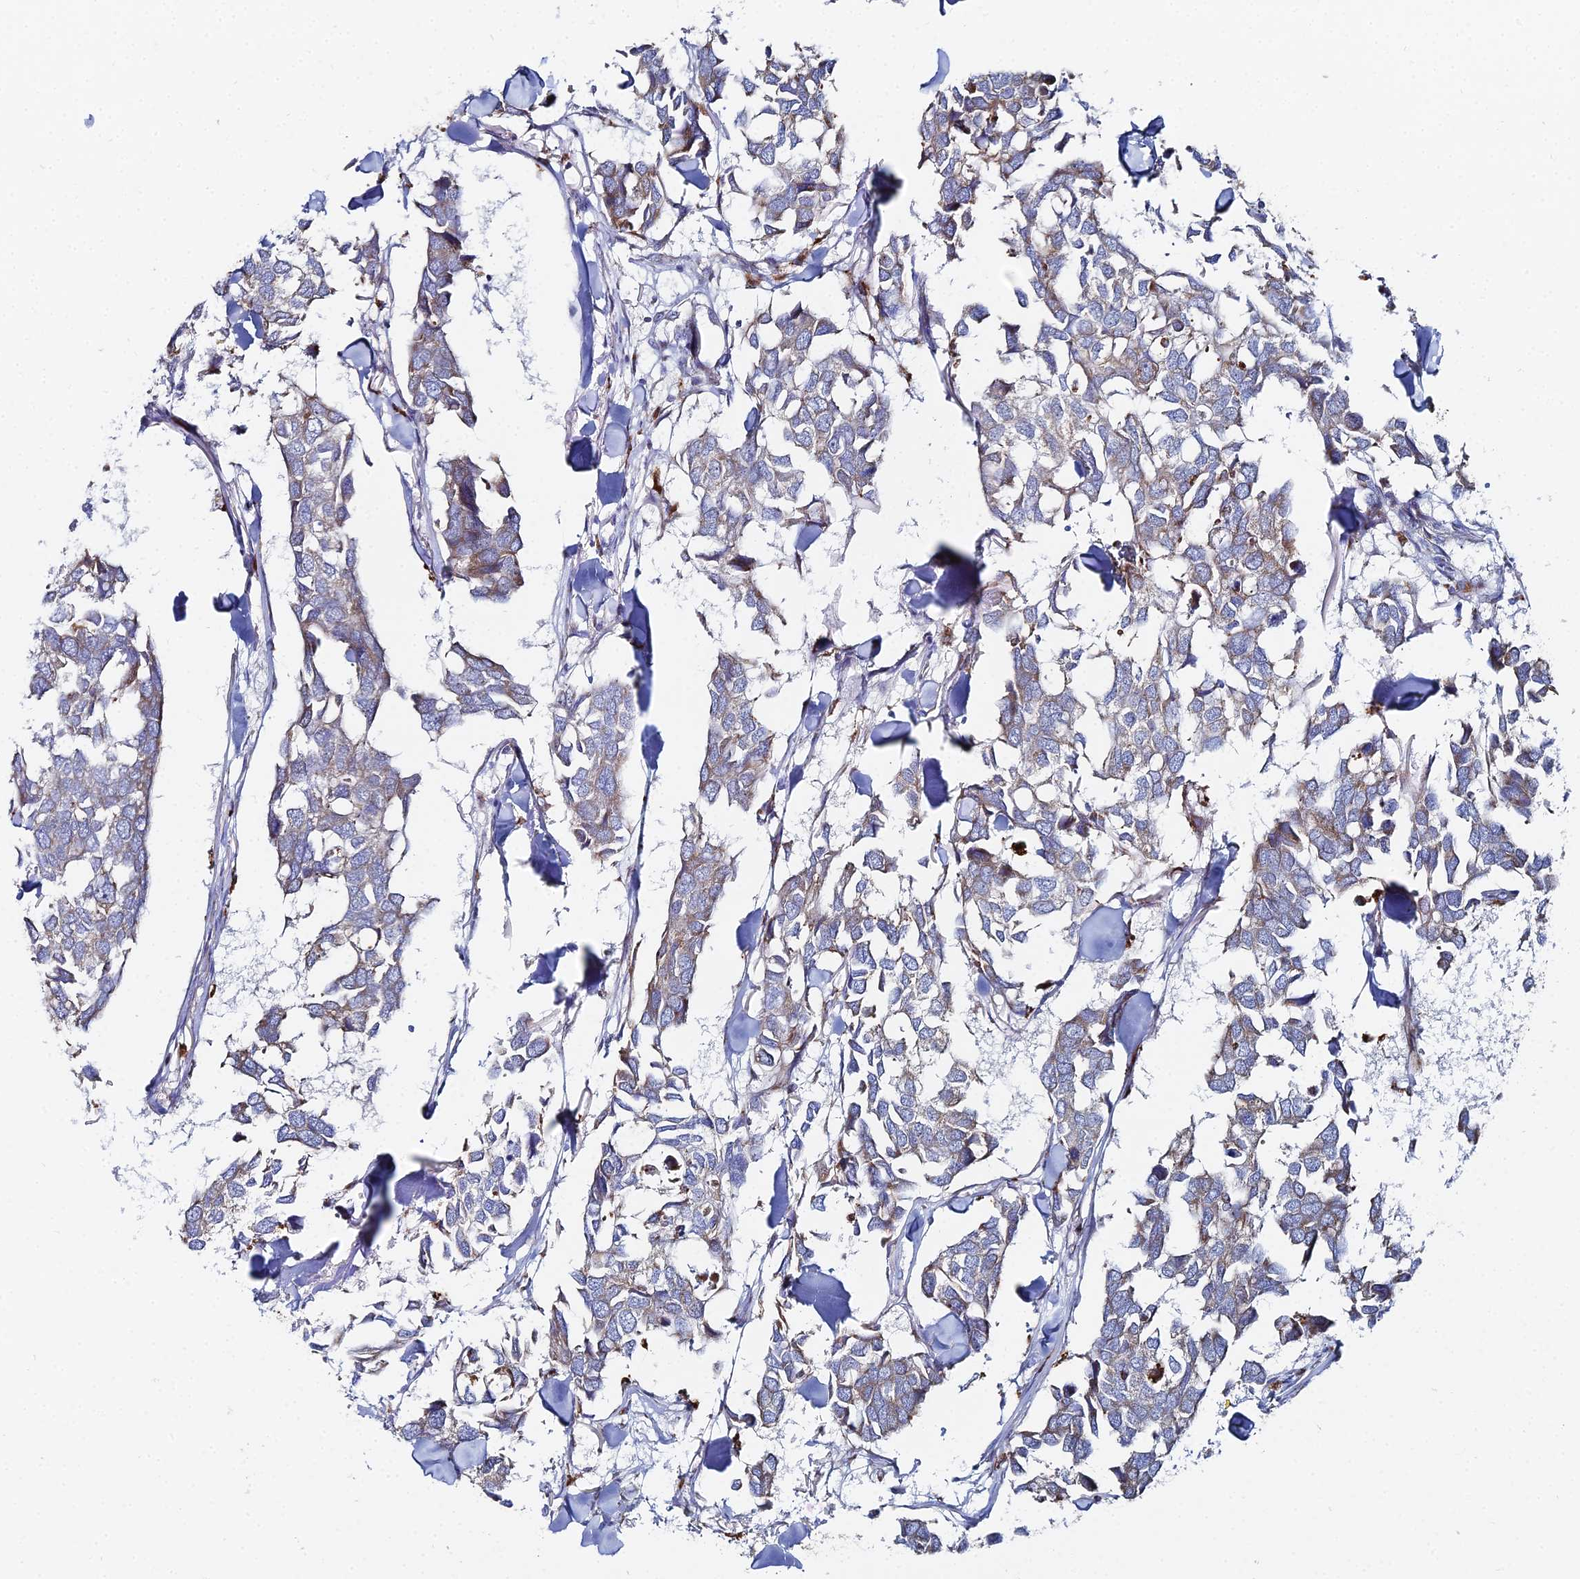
{"staining": {"intensity": "weak", "quantity": "25%-75%", "location": "cytoplasmic/membranous"}, "tissue": "breast cancer", "cell_type": "Tumor cells", "image_type": "cancer", "snomed": [{"axis": "morphology", "description": "Duct carcinoma"}, {"axis": "topography", "description": "Breast"}], "caption": "Immunohistochemistry (DAB) staining of human intraductal carcinoma (breast) shows weak cytoplasmic/membranous protein expression in approximately 25%-75% of tumor cells.", "gene": "MPC1", "patient": {"sex": "female", "age": 83}}